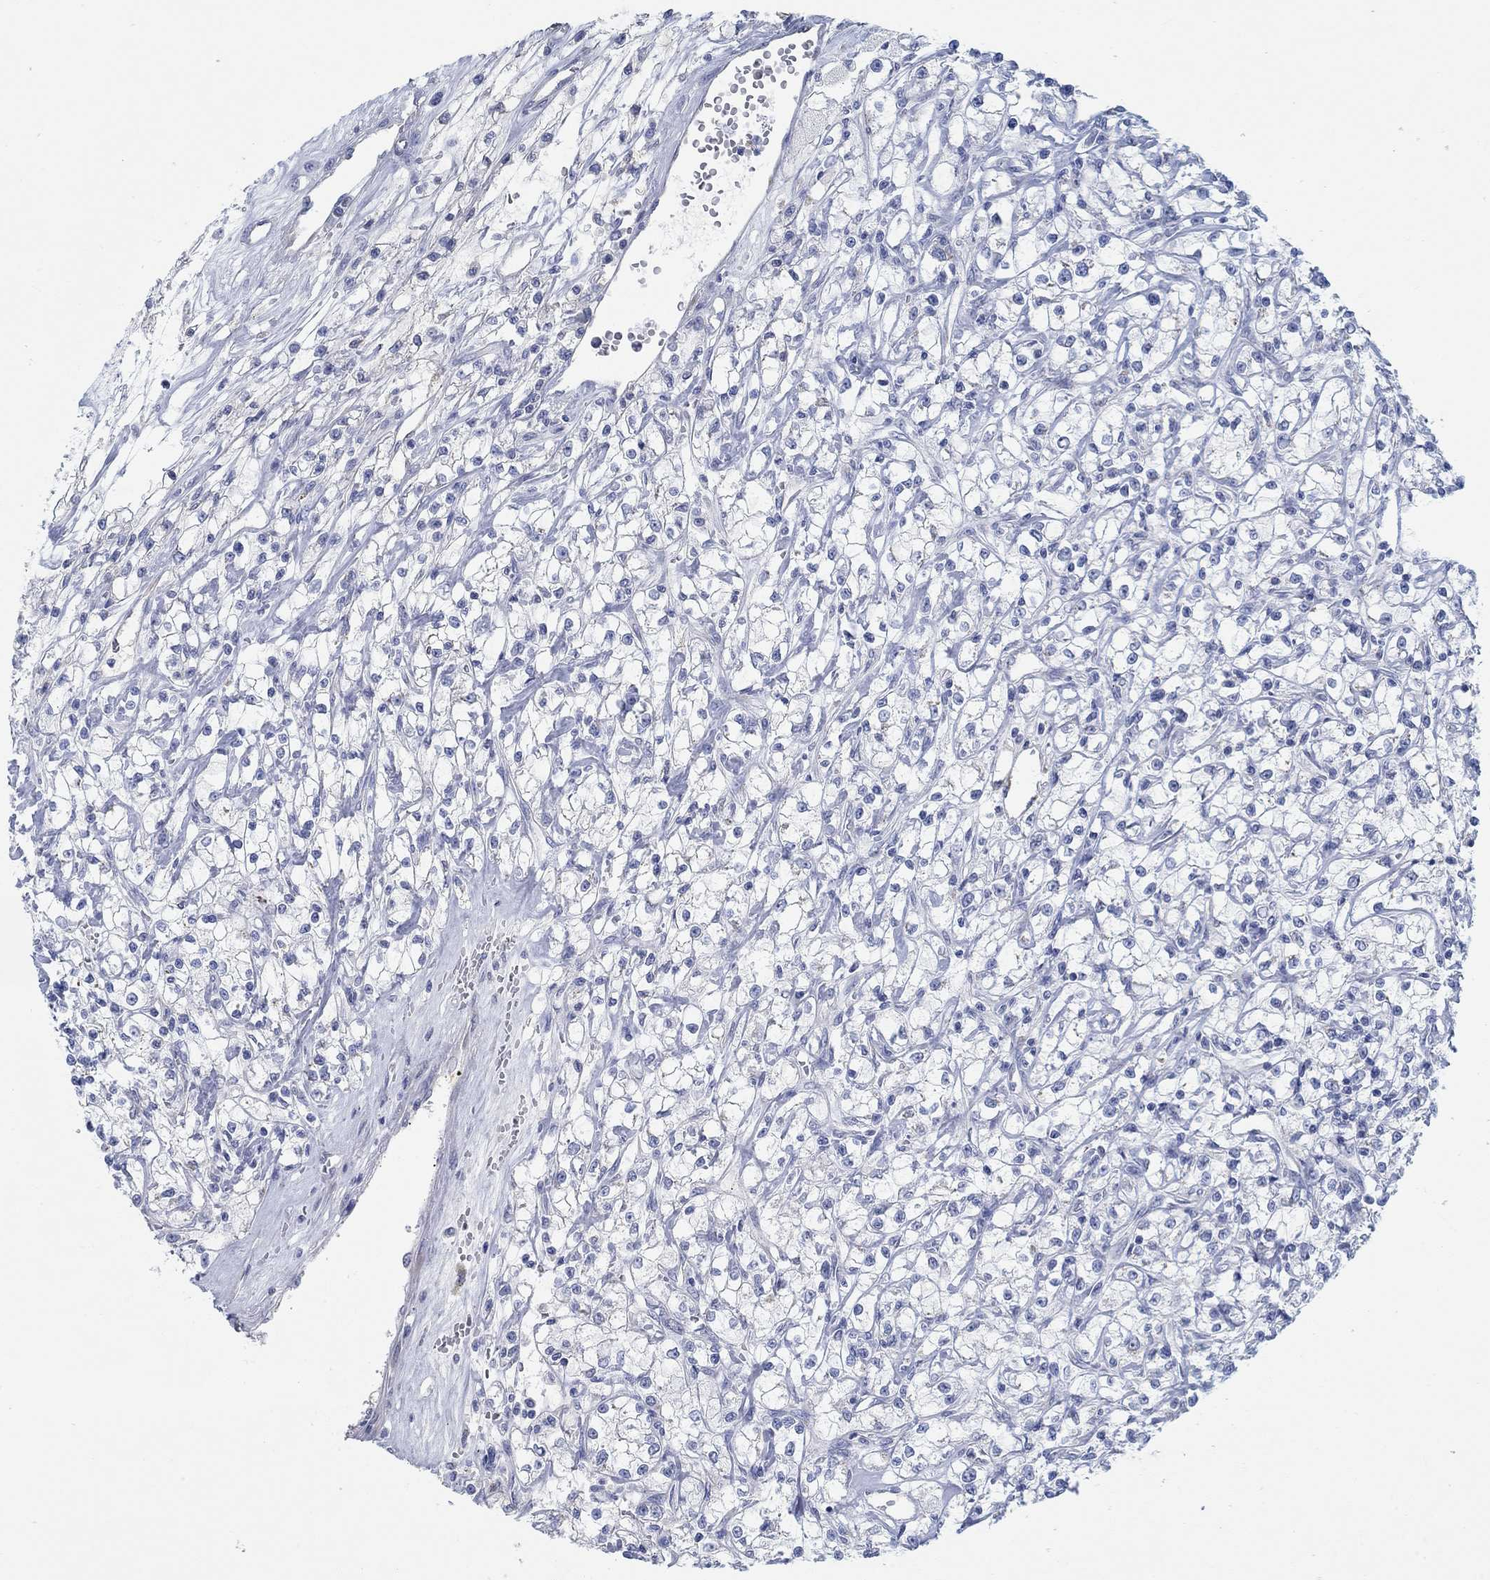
{"staining": {"intensity": "negative", "quantity": "none", "location": "none"}, "tissue": "renal cancer", "cell_type": "Tumor cells", "image_type": "cancer", "snomed": [{"axis": "morphology", "description": "Adenocarcinoma, NOS"}, {"axis": "topography", "description": "Kidney"}], "caption": "IHC micrograph of neoplastic tissue: renal adenocarcinoma stained with DAB (3,3'-diaminobenzidine) demonstrates no significant protein positivity in tumor cells. (DAB immunohistochemistry (IHC), high magnification).", "gene": "TEKT4", "patient": {"sex": "female", "age": 59}}